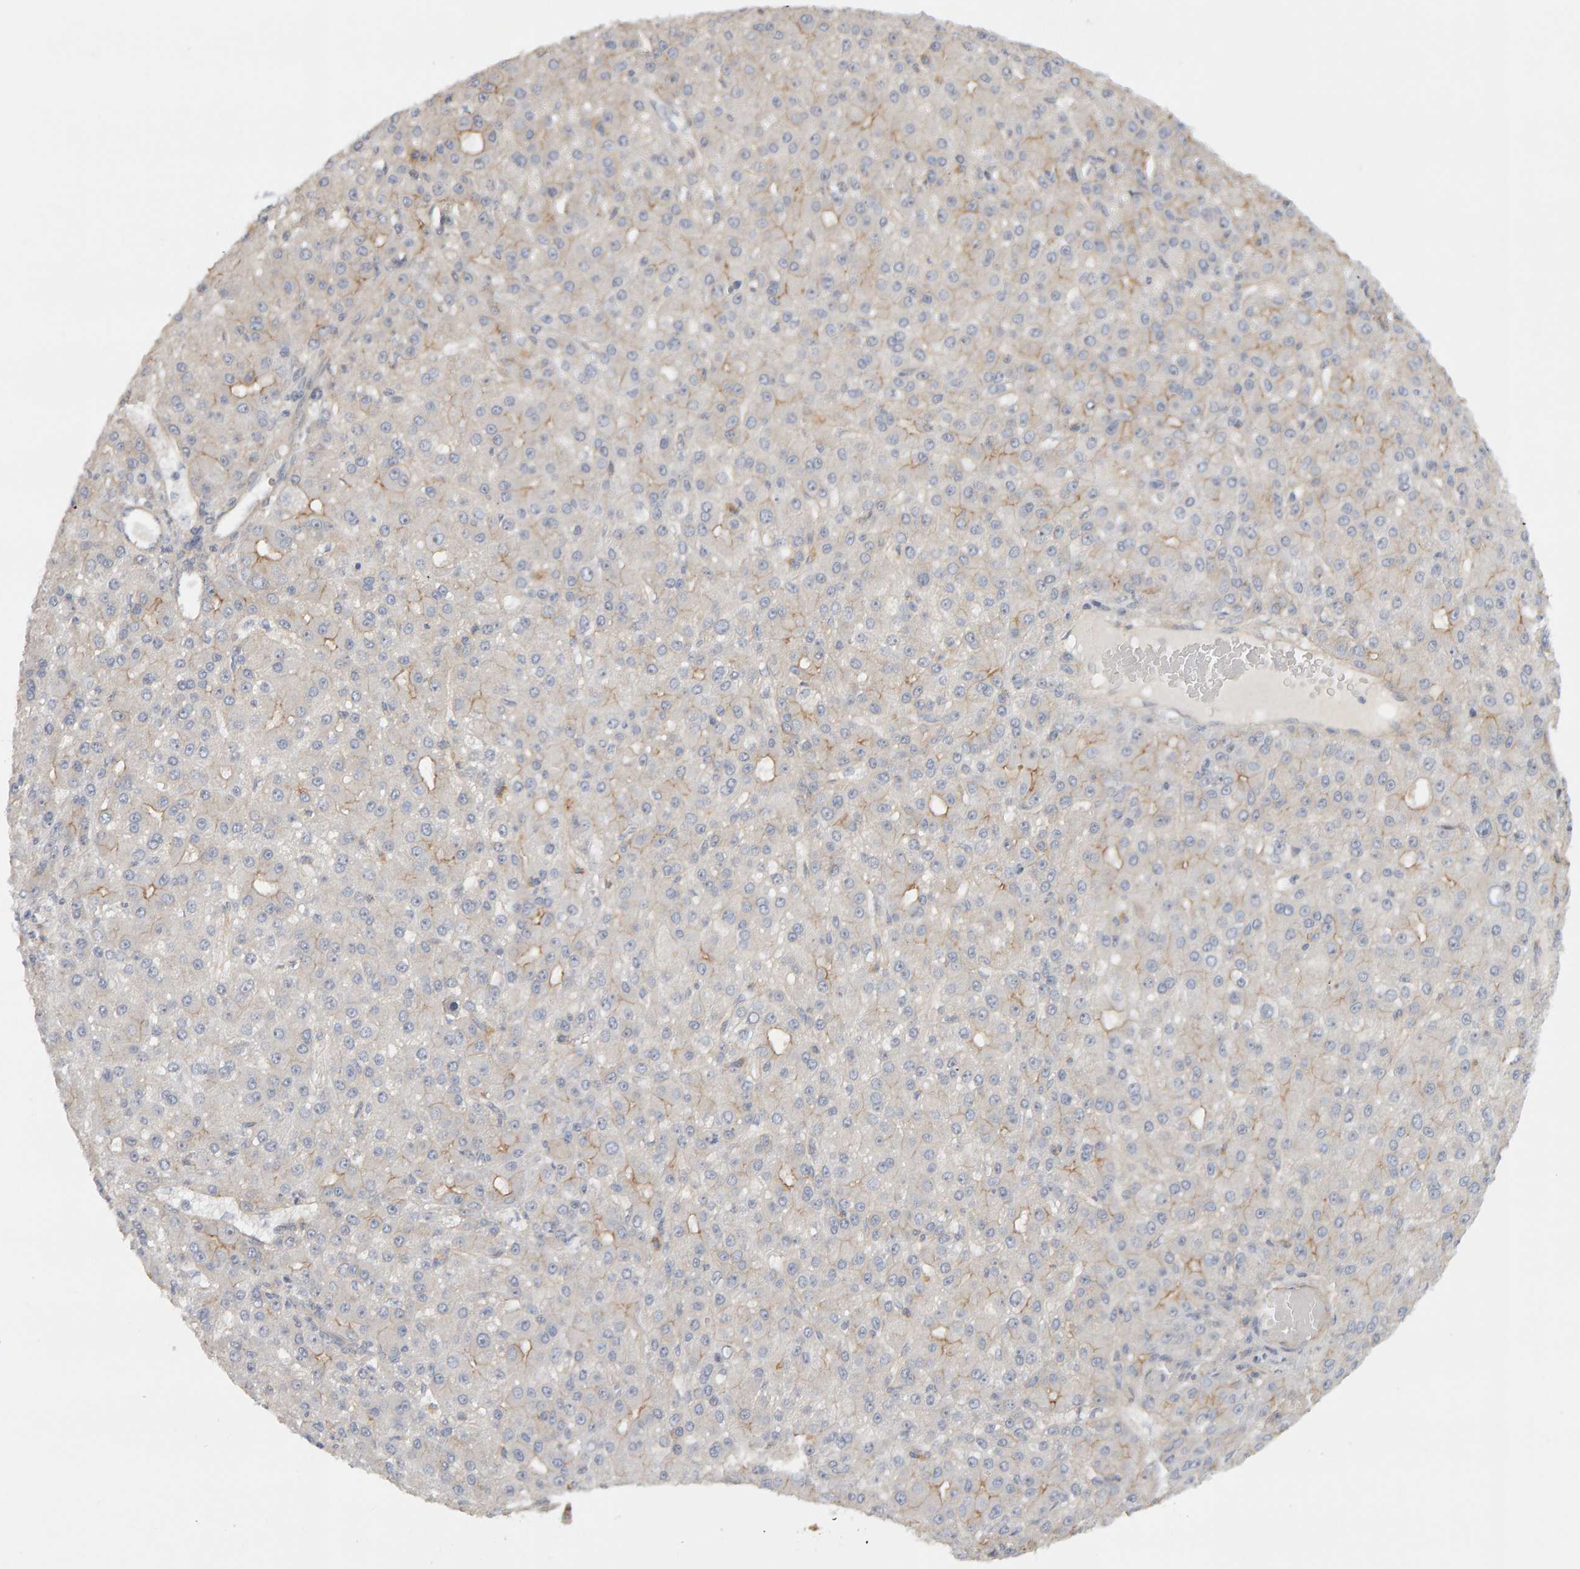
{"staining": {"intensity": "weak", "quantity": "<25%", "location": "cytoplasmic/membranous"}, "tissue": "liver cancer", "cell_type": "Tumor cells", "image_type": "cancer", "snomed": [{"axis": "morphology", "description": "Carcinoma, Hepatocellular, NOS"}, {"axis": "topography", "description": "Liver"}], "caption": "Immunohistochemistry (IHC) histopathology image of human hepatocellular carcinoma (liver) stained for a protein (brown), which demonstrates no staining in tumor cells.", "gene": "PPP1R16A", "patient": {"sex": "male", "age": 67}}